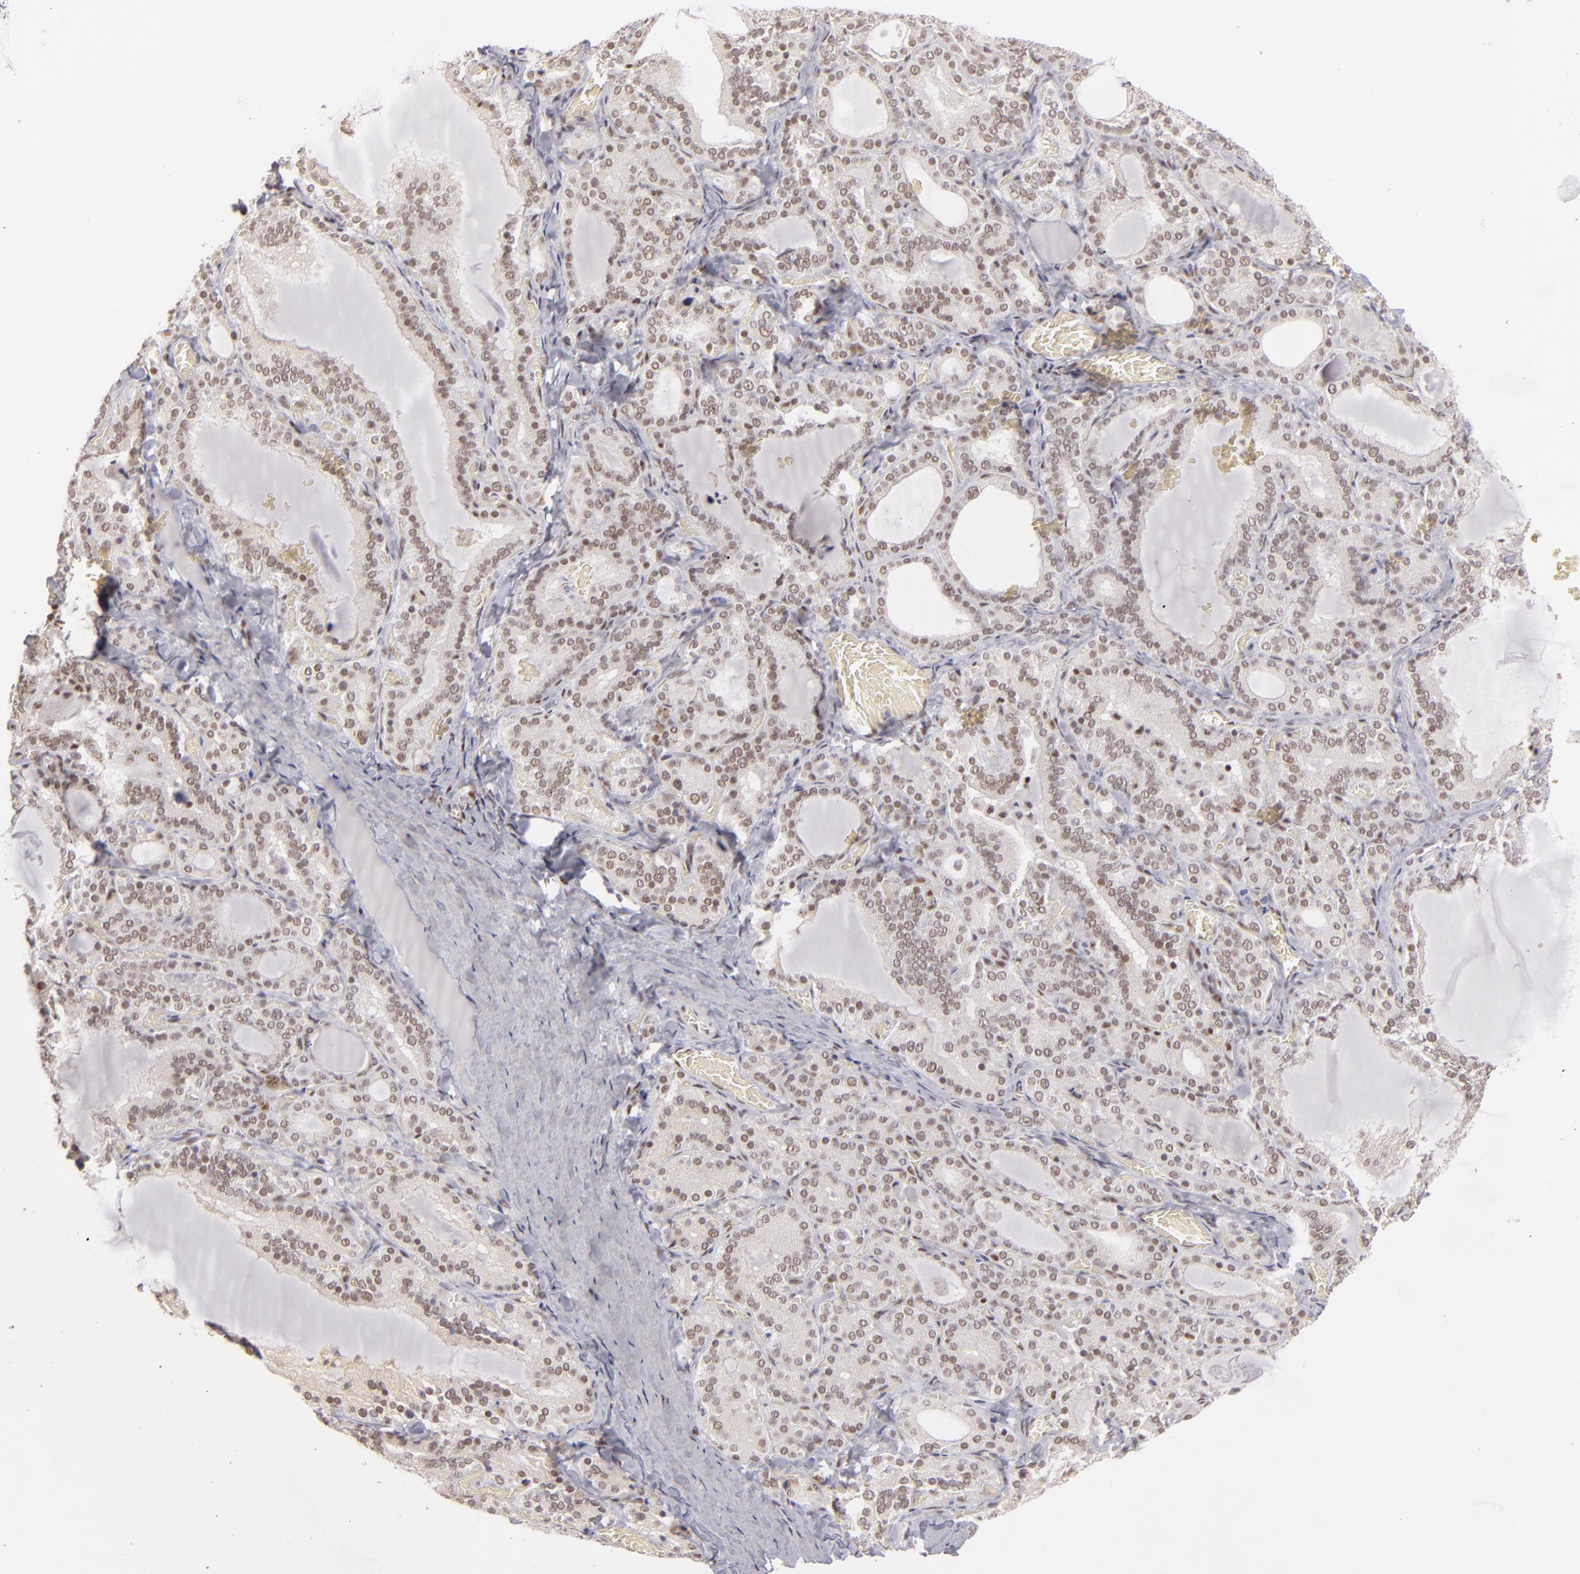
{"staining": {"intensity": "moderate", "quantity": ">75%", "location": "nuclear"}, "tissue": "thyroid gland", "cell_type": "Glandular cells", "image_type": "normal", "snomed": [{"axis": "morphology", "description": "Normal tissue, NOS"}, {"axis": "topography", "description": "Thyroid gland"}], "caption": "Brown immunohistochemical staining in benign thyroid gland demonstrates moderate nuclear expression in approximately >75% of glandular cells.", "gene": "DAXX", "patient": {"sex": "female", "age": 33}}